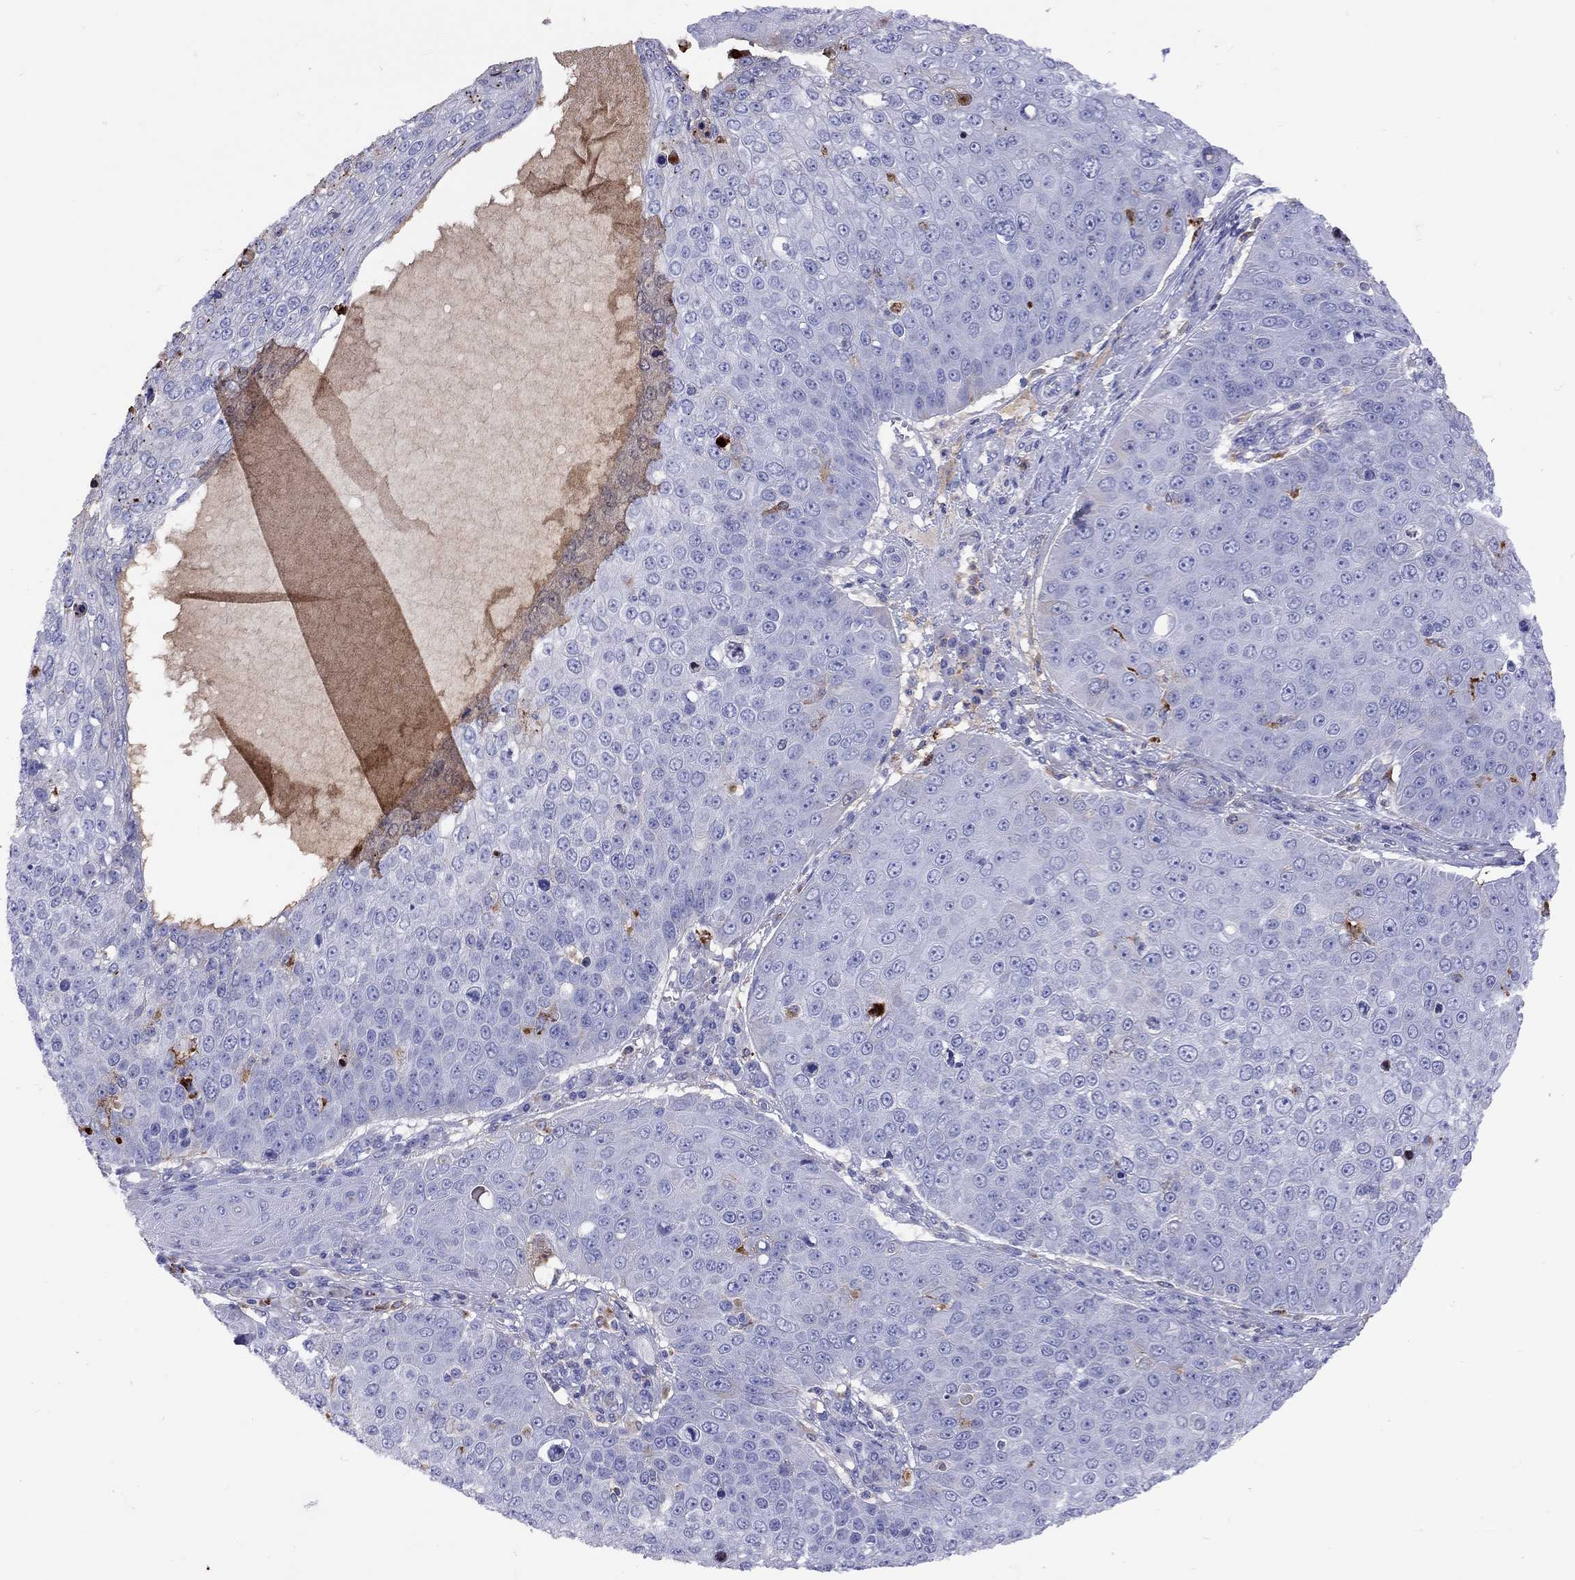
{"staining": {"intensity": "negative", "quantity": "none", "location": "none"}, "tissue": "skin cancer", "cell_type": "Tumor cells", "image_type": "cancer", "snomed": [{"axis": "morphology", "description": "Squamous cell carcinoma, NOS"}, {"axis": "topography", "description": "Skin"}], "caption": "Skin cancer (squamous cell carcinoma) was stained to show a protein in brown. There is no significant expression in tumor cells.", "gene": "SERPINA3", "patient": {"sex": "male", "age": 71}}